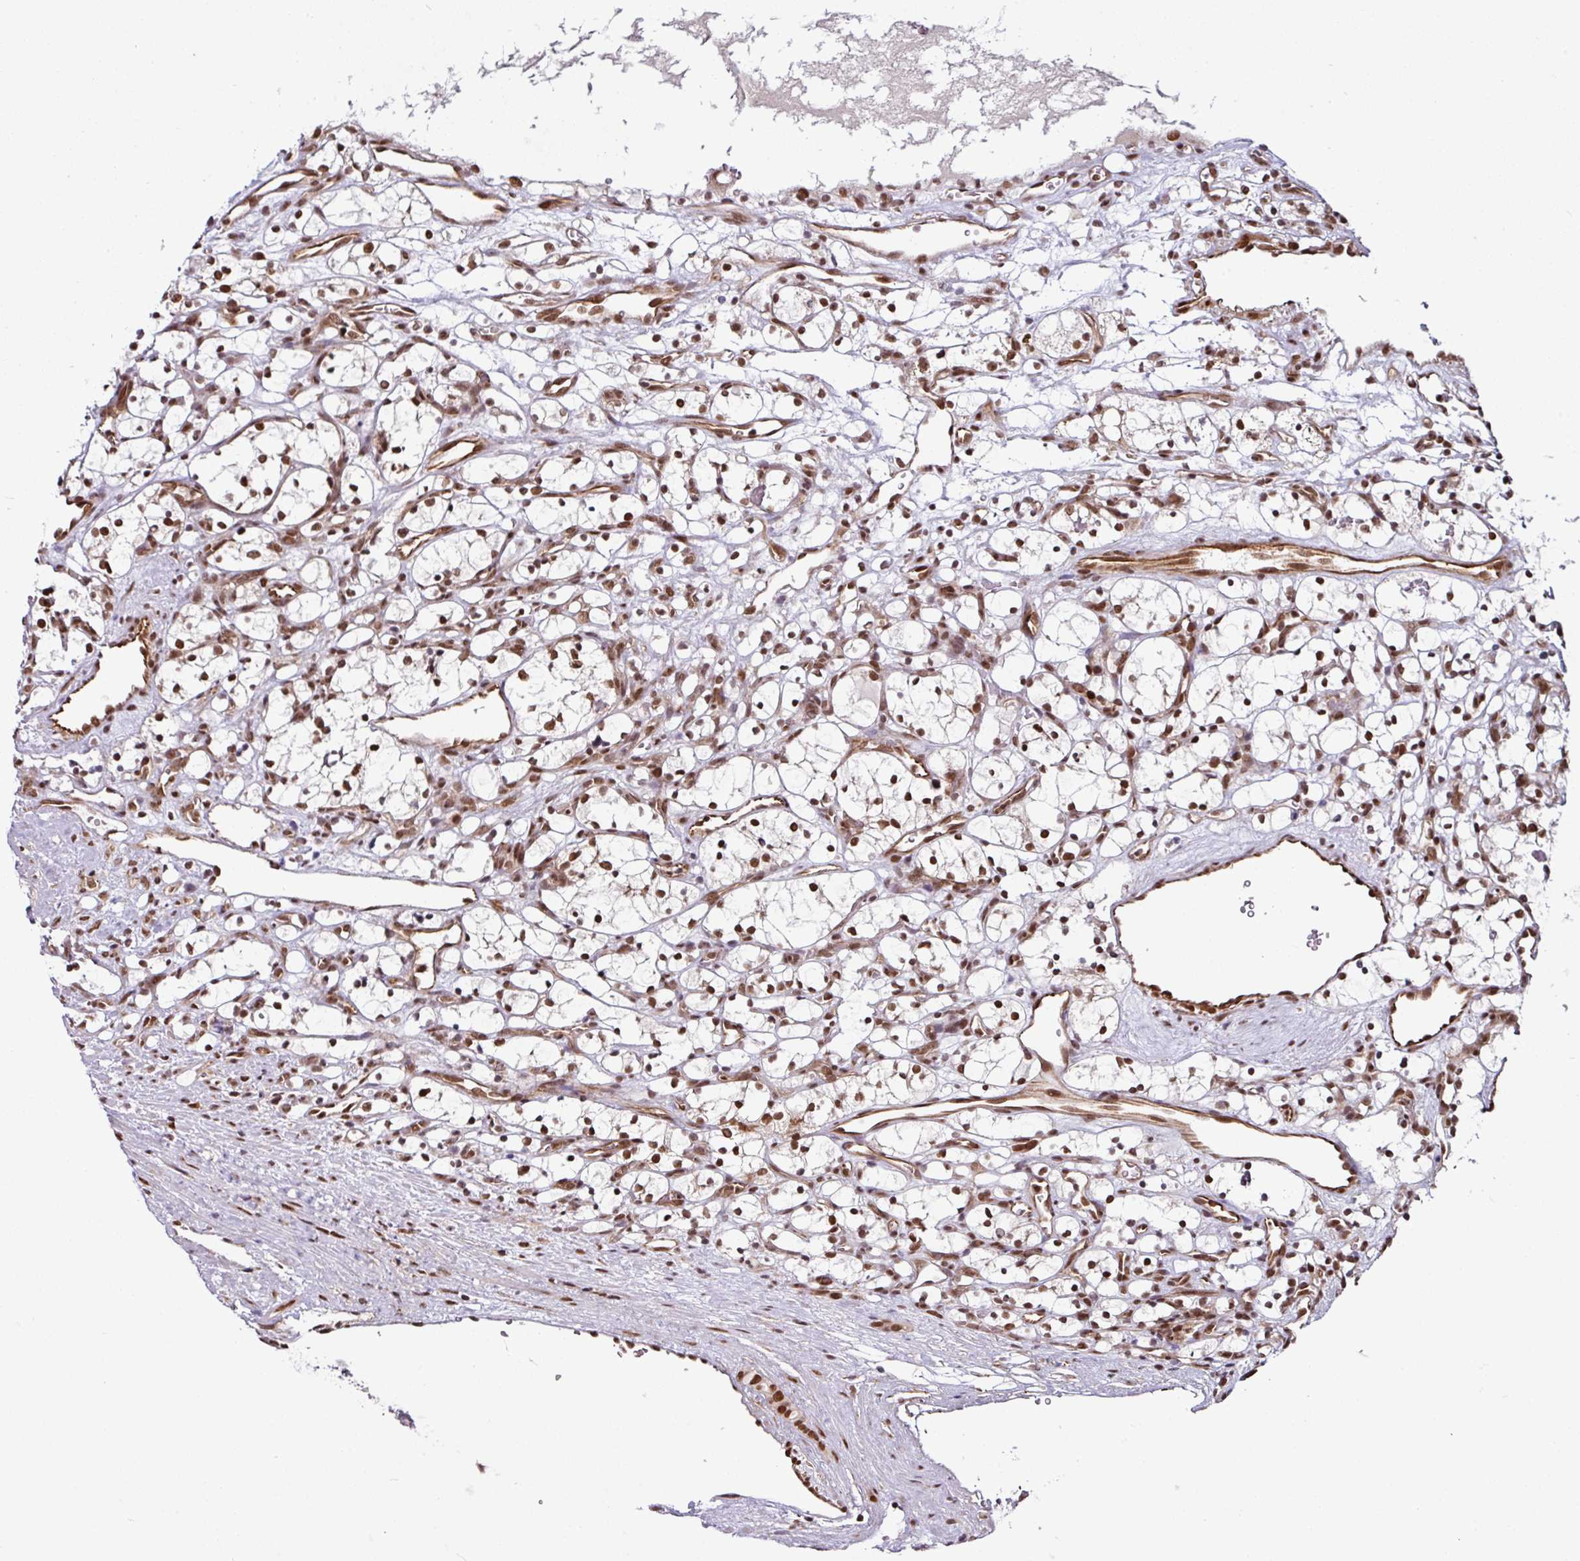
{"staining": {"intensity": "moderate", "quantity": ">75%", "location": "nuclear"}, "tissue": "renal cancer", "cell_type": "Tumor cells", "image_type": "cancer", "snomed": [{"axis": "morphology", "description": "Adenocarcinoma, NOS"}, {"axis": "topography", "description": "Kidney"}], "caption": "This is an image of immunohistochemistry (IHC) staining of renal cancer, which shows moderate expression in the nuclear of tumor cells.", "gene": "MORF4L2", "patient": {"sex": "female", "age": 69}}